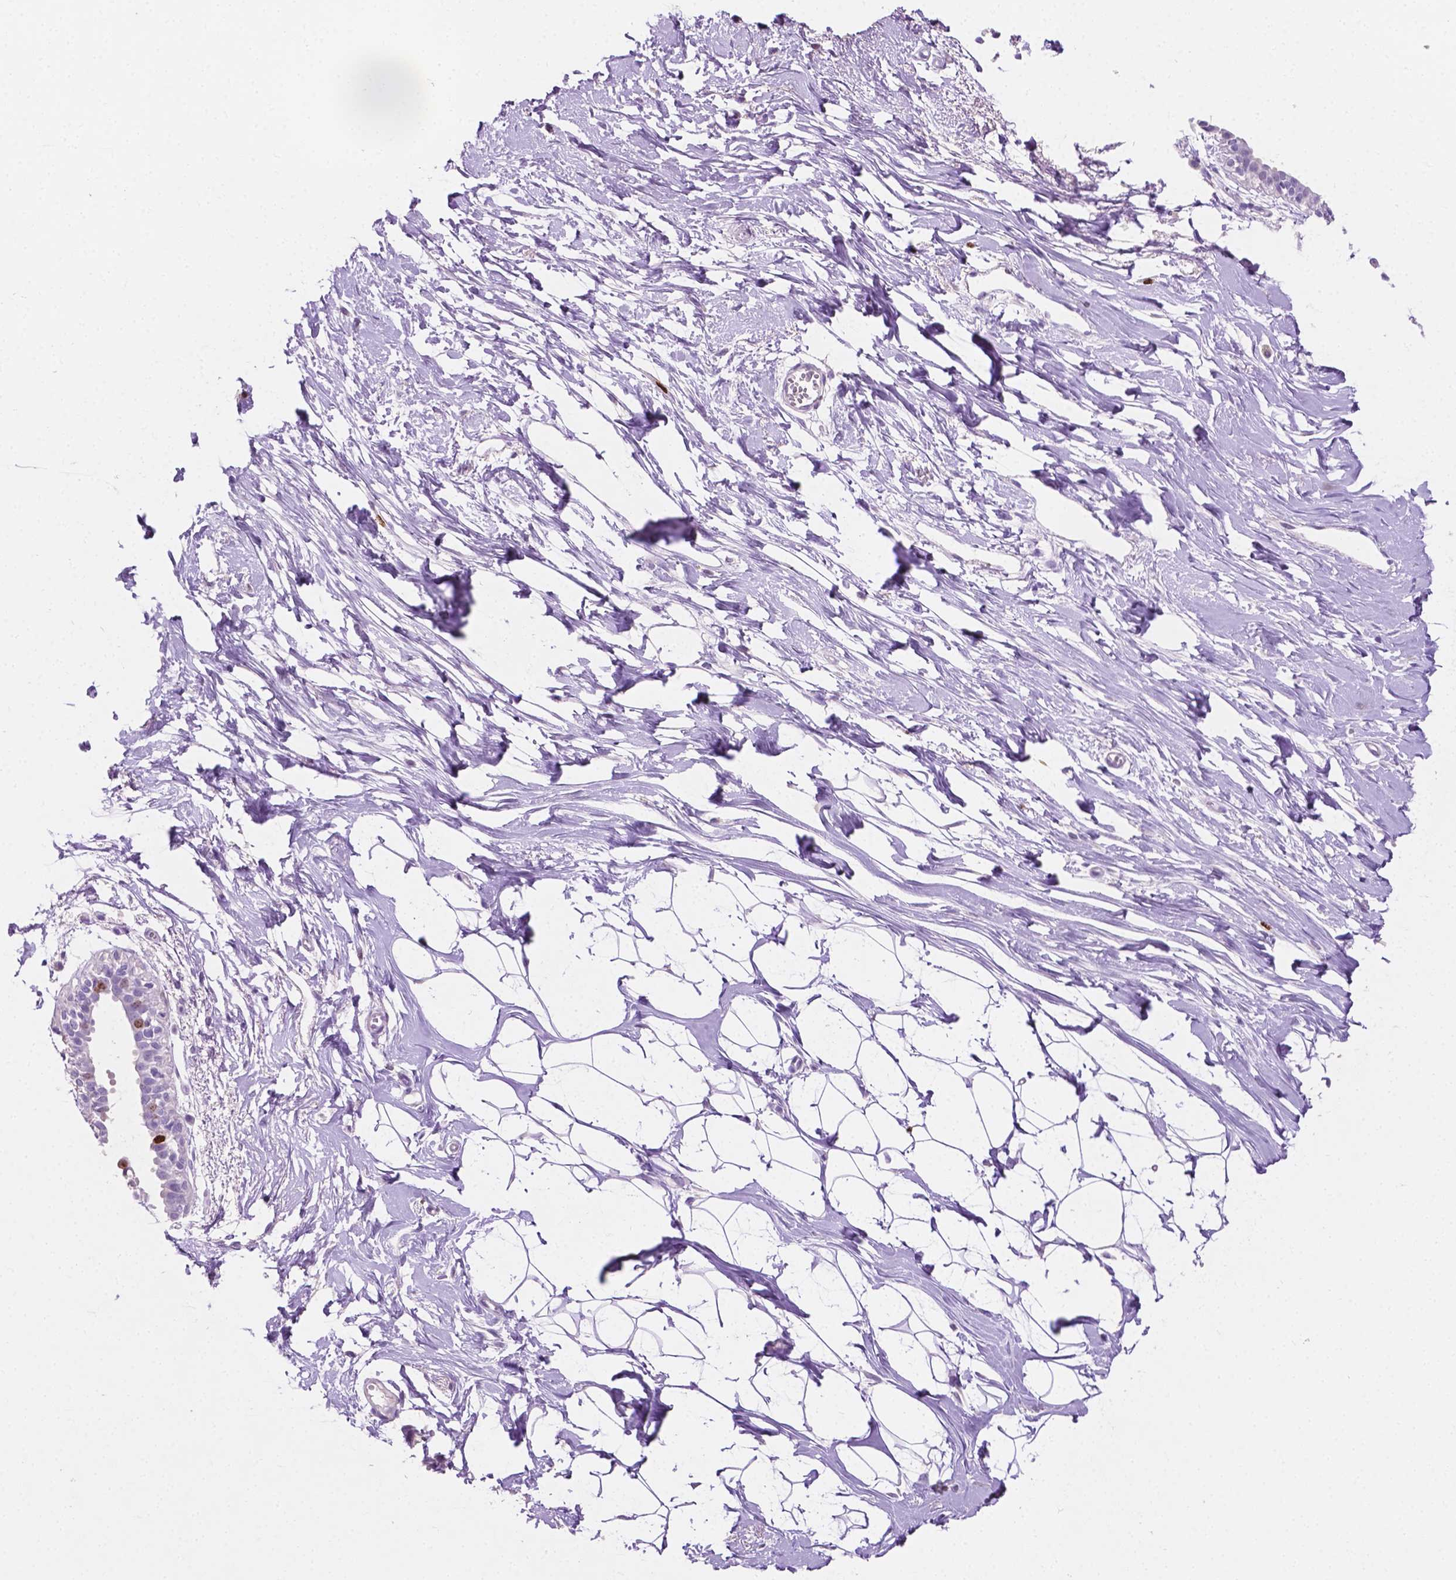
{"staining": {"intensity": "negative", "quantity": "none", "location": "none"}, "tissue": "breast", "cell_type": "Adipocytes", "image_type": "normal", "snomed": [{"axis": "morphology", "description": "Normal tissue, NOS"}, {"axis": "topography", "description": "Breast"}], "caption": "Immunohistochemical staining of normal human breast demonstrates no significant expression in adipocytes. (DAB IHC visualized using brightfield microscopy, high magnification).", "gene": "SIAH2", "patient": {"sex": "female", "age": 49}}